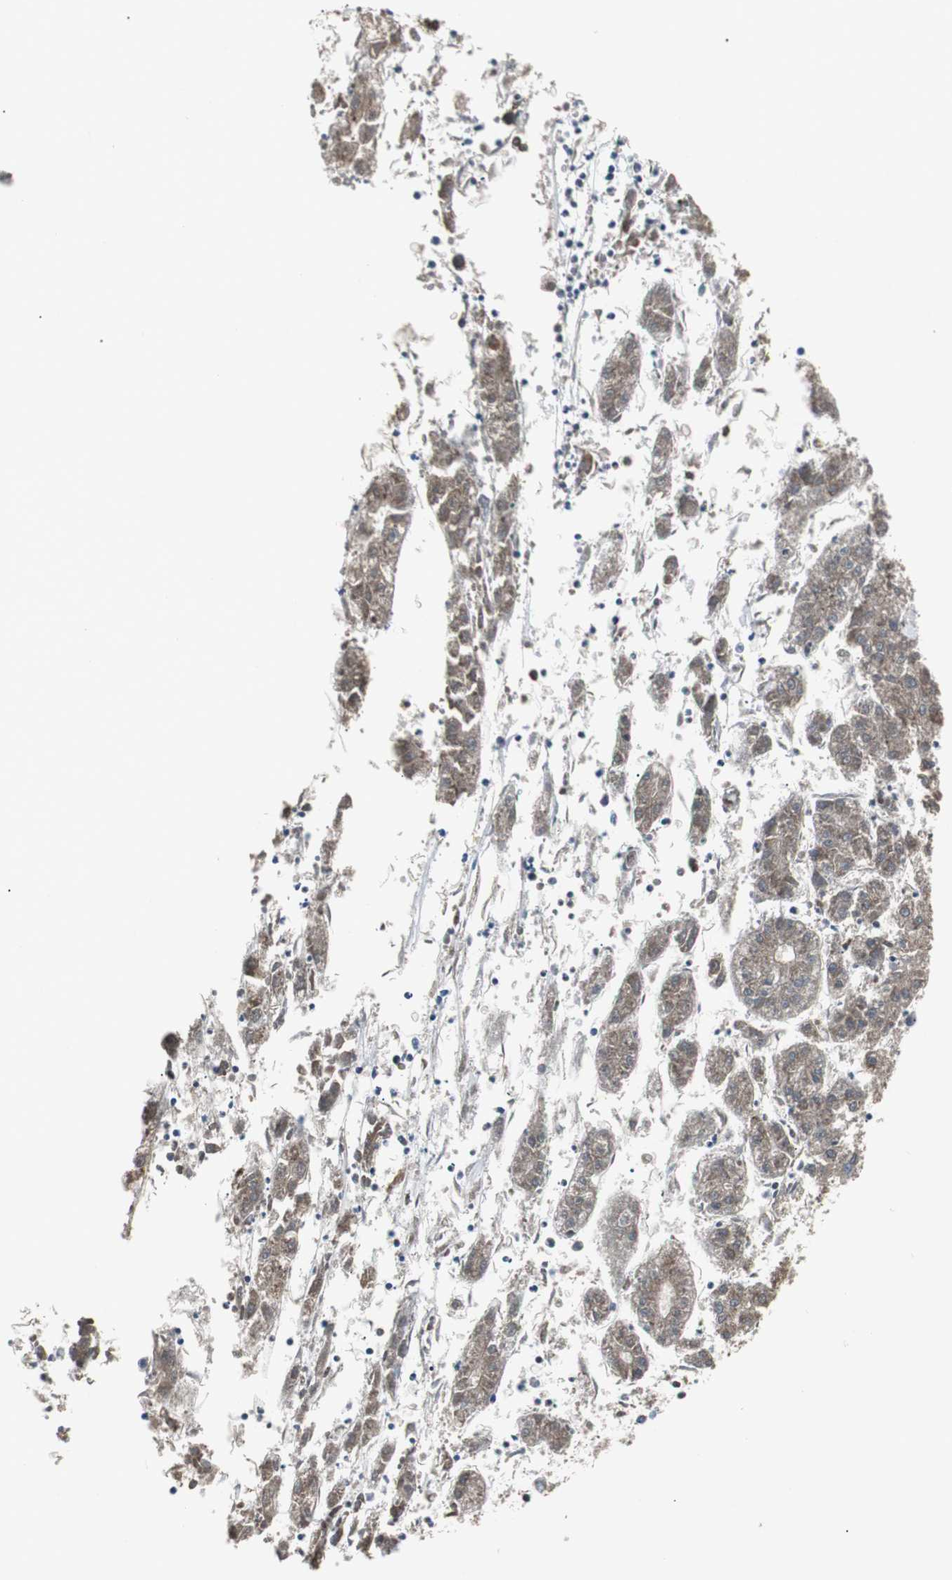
{"staining": {"intensity": "weak", "quantity": ">75%", "location": "cytoplasmic/membranous"}, "tissue": "liver cancer", "cell_type": "Tumor cells", "image_type": "cancer", "snomed": [{"axis": "morphology", "description": "Carcinoma, Hepatocellular, NOS"}, {"axis": "topography", "description": "Liver"}], "caption": "Immunohistochemistry micrograph of human liver hepatocellular carcinoma stained for a protein (brown), which shows low levels of weak cytoplasmic/membranous positivity in about >75% of tumor cells.", "gene": "TERF2IP", "patient": {"sex": "male", "age": 72}}